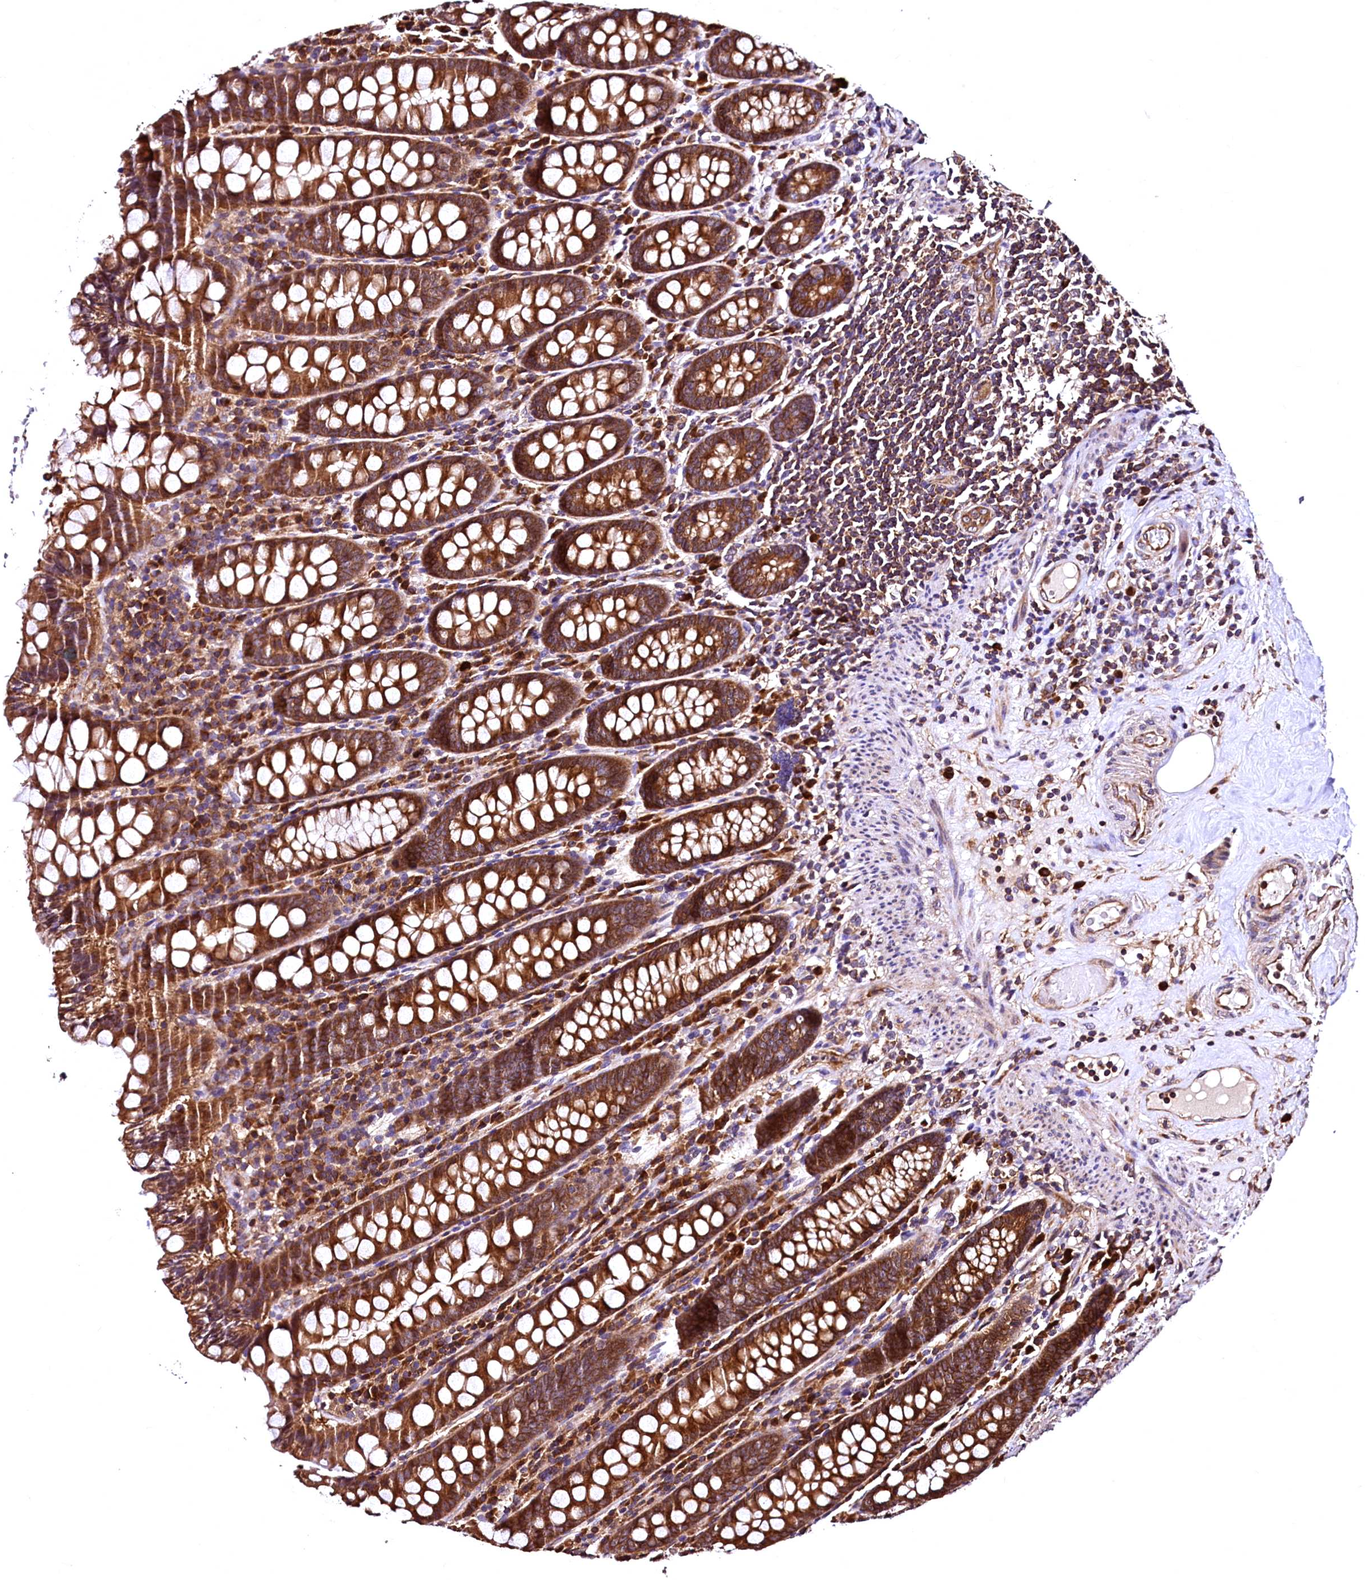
{"staining": {"intensity": "moderate", "quantity": ">75%", "location": "cytoplasmic/membranous"}, "tissue": "colon", "cell_type": "Endothelial cells", "image_type": "normal", "snomed": [{"axis": "morphology", "description": "Normal tissue, NOS"}, {"axis": "topography", "description": "Colon"}], "caption": "Immunohistochemical staining of benign colon demonstrates medium levels of moderate cytoplasmic/membranous staining in approximately >75% of endothelial cells.", "gene": "LRSAM1", "patient": {"sex": "female", "age": 79}}